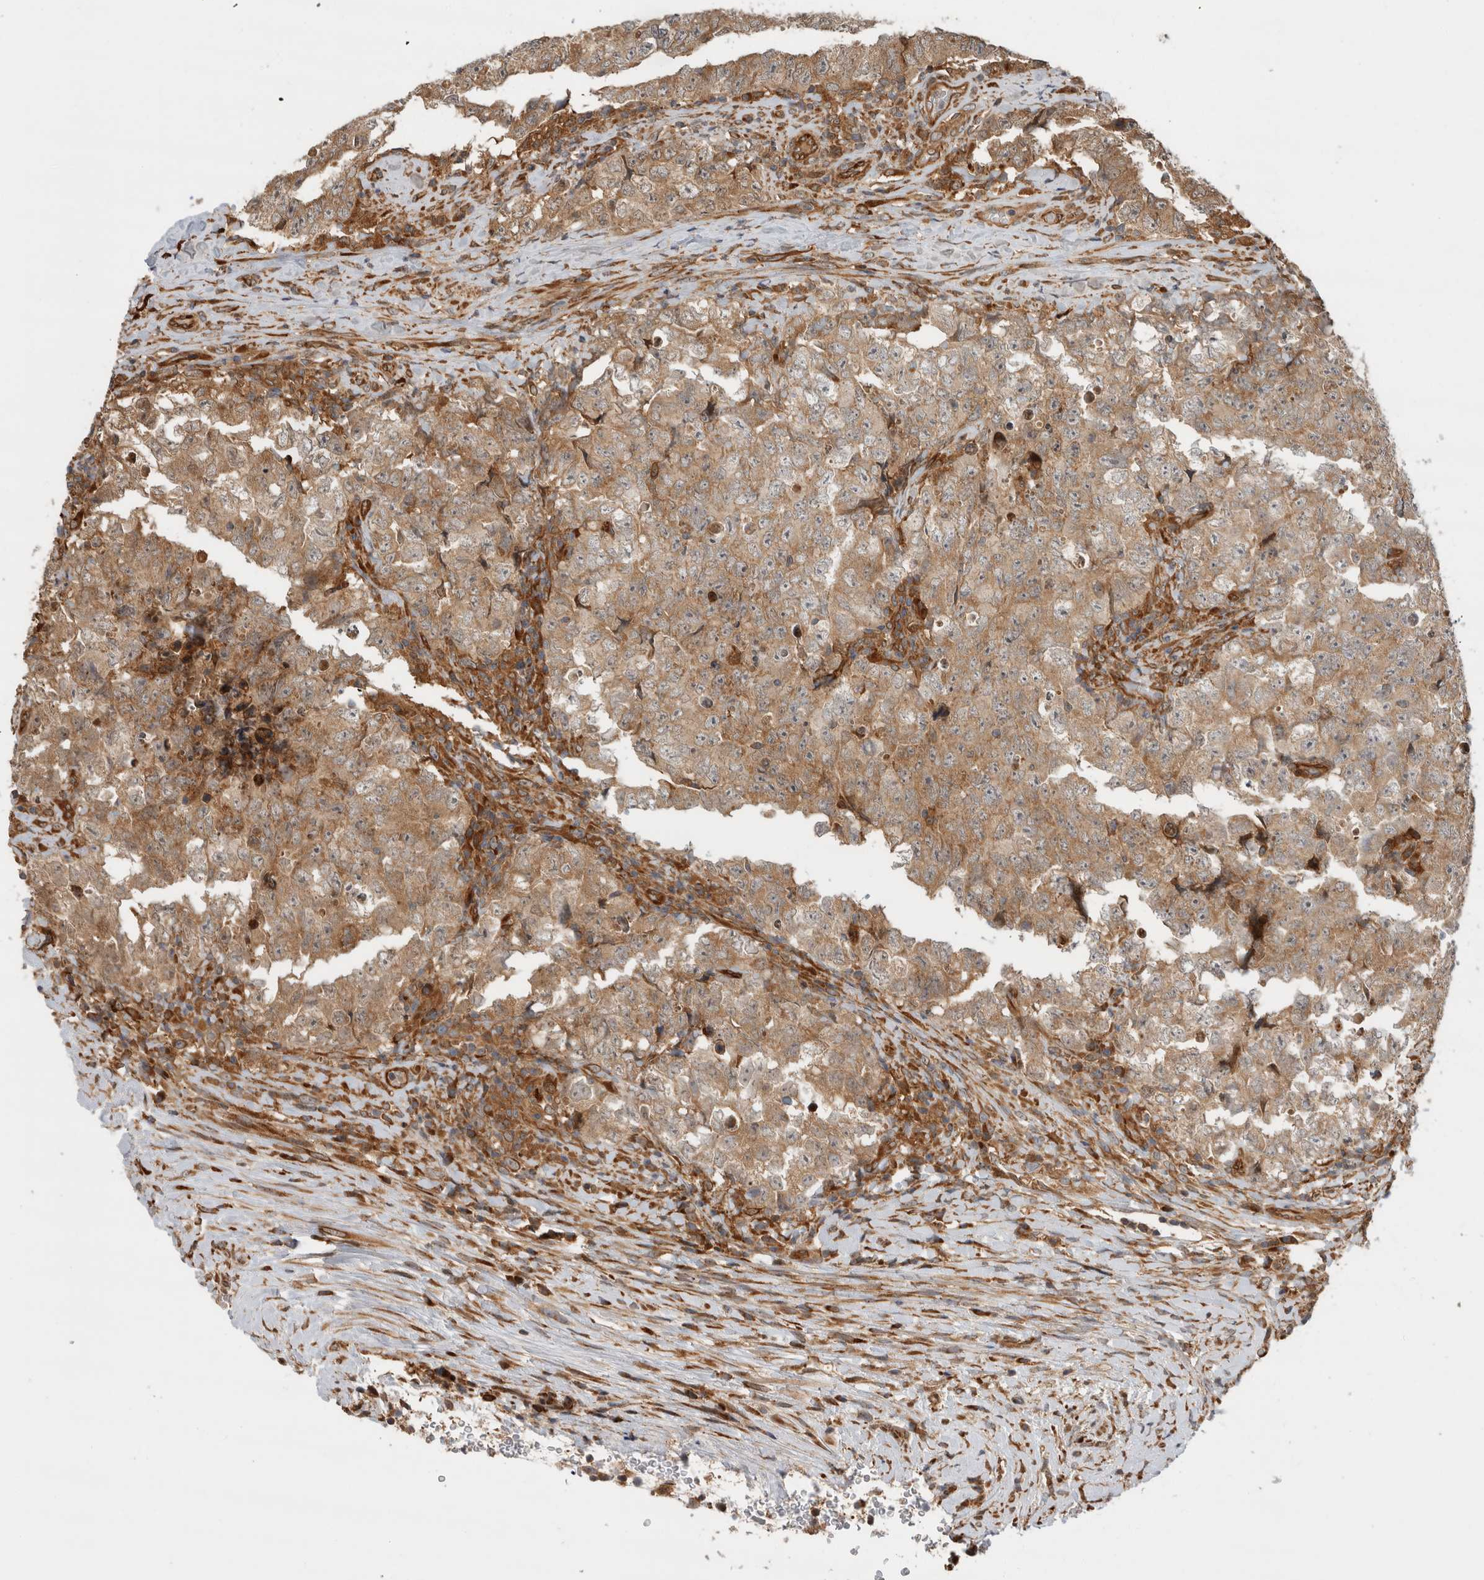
{"staining": {"intensity": "moderate", "quantity": ">75%", "location": "cytoplasmic/membranous"}, "tissue": "testis cancer", "cell_type": "Tumor cells", "image_type": "cancer", "snomed": [{"axis": "morphology", "description": "Carcinoma, Embryonal, NOS"}, {"axis": "topography", "description": "Testis"}], "caption": "This is an image of immunohistochemistry staining of testis cancer, which shows moderate positivity in the cytoplasmic/membranous of tumor cells.", "gene": "TUBD1", "patient": {"sex": "male", "age": 26}}